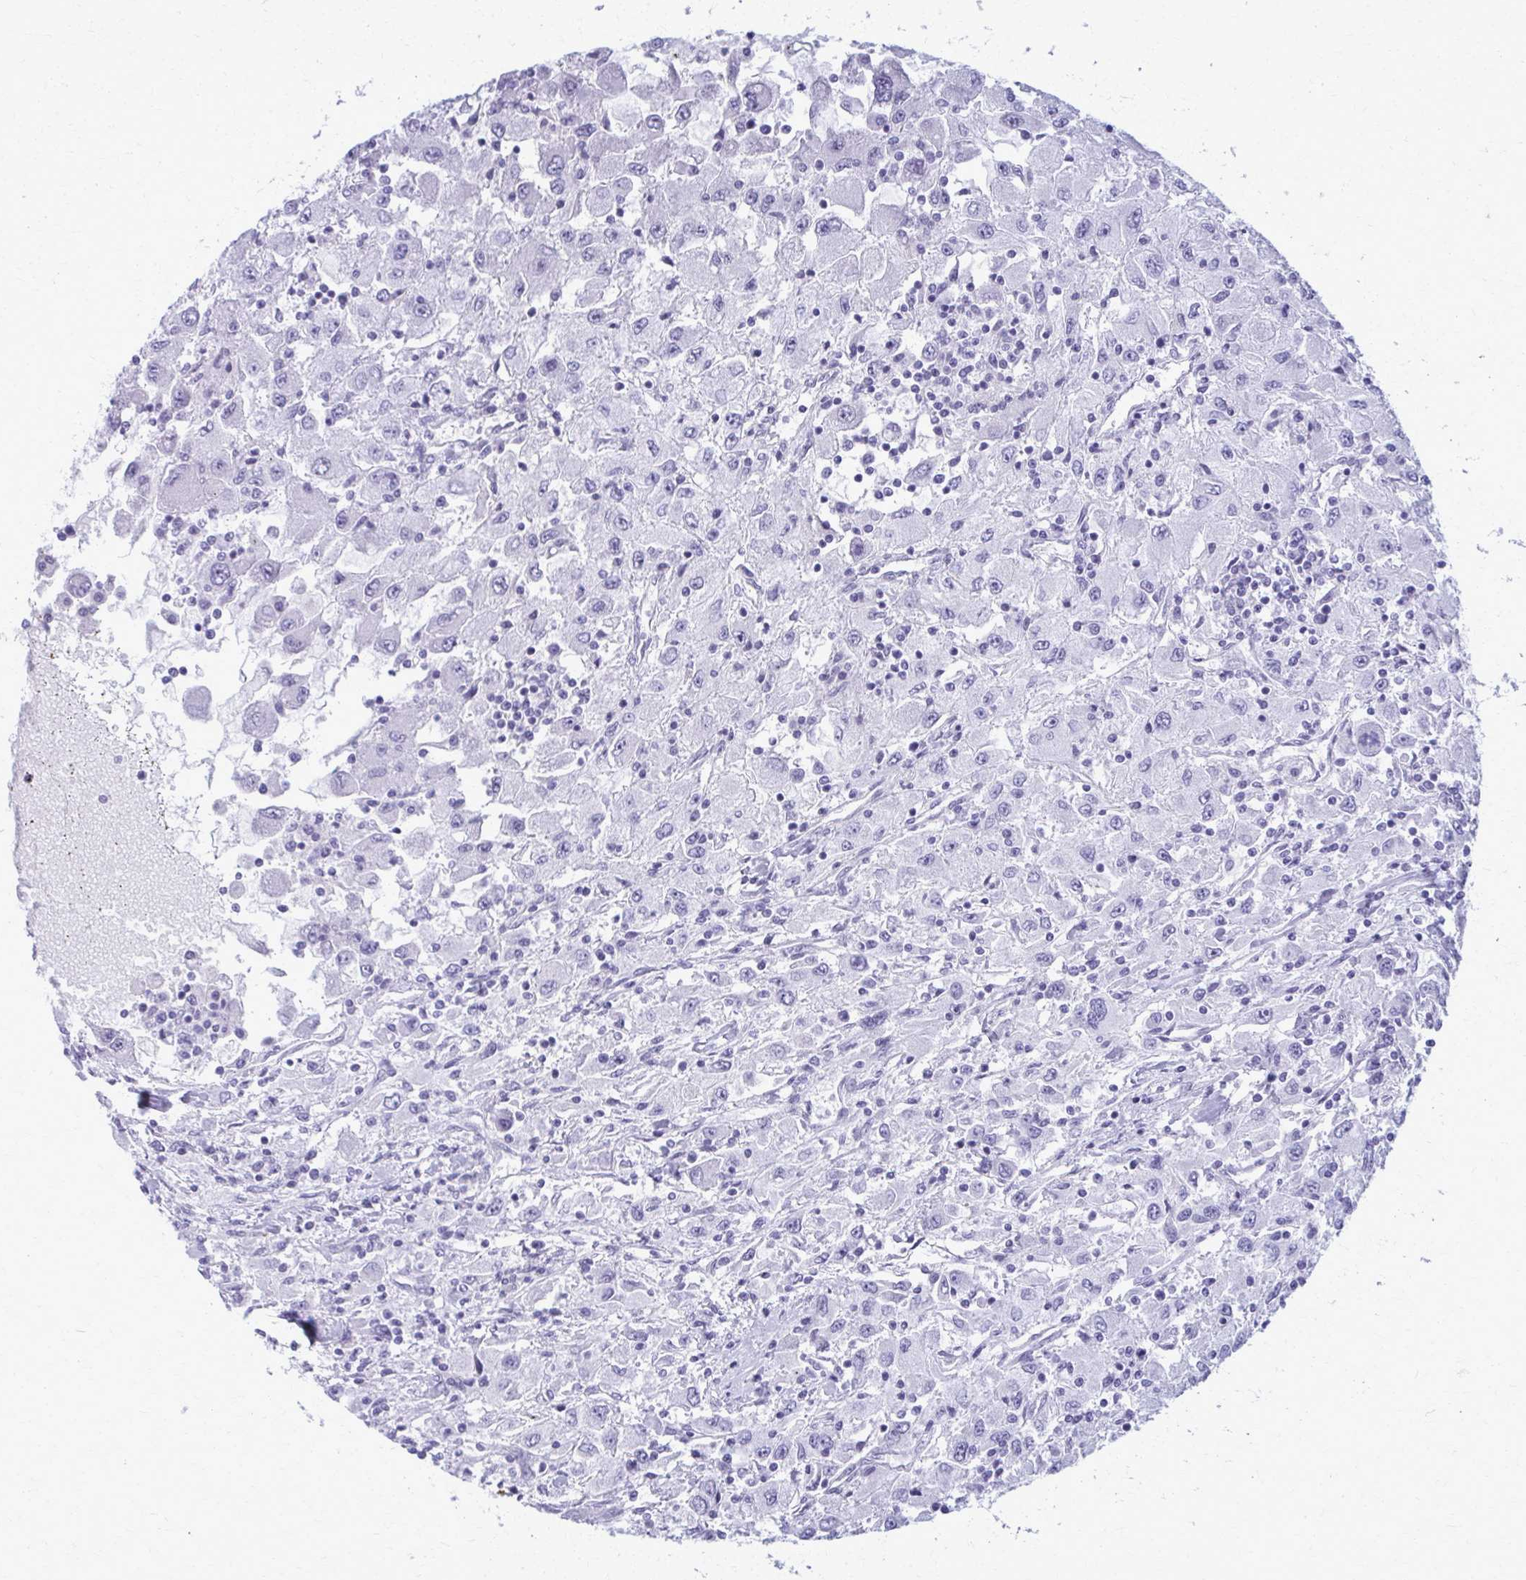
{"staining": {"intensity": "negative", "quantity": "none", "location": "none"}, "tissue": "renal cancer", "cell_type": "Tumor cells", "image_type": "cancer", "snomed": [{"axis": "morphology", "description": "Adenocarcinoma, NOS"}, {"axis": "topography", "description": "Kidney"}], "caption": "Tumor cells are negative for protein expression in human adenocarcinoma (renal).", "gene": "ACSM2B", "patient": {"sex": "female", "age": 67}}